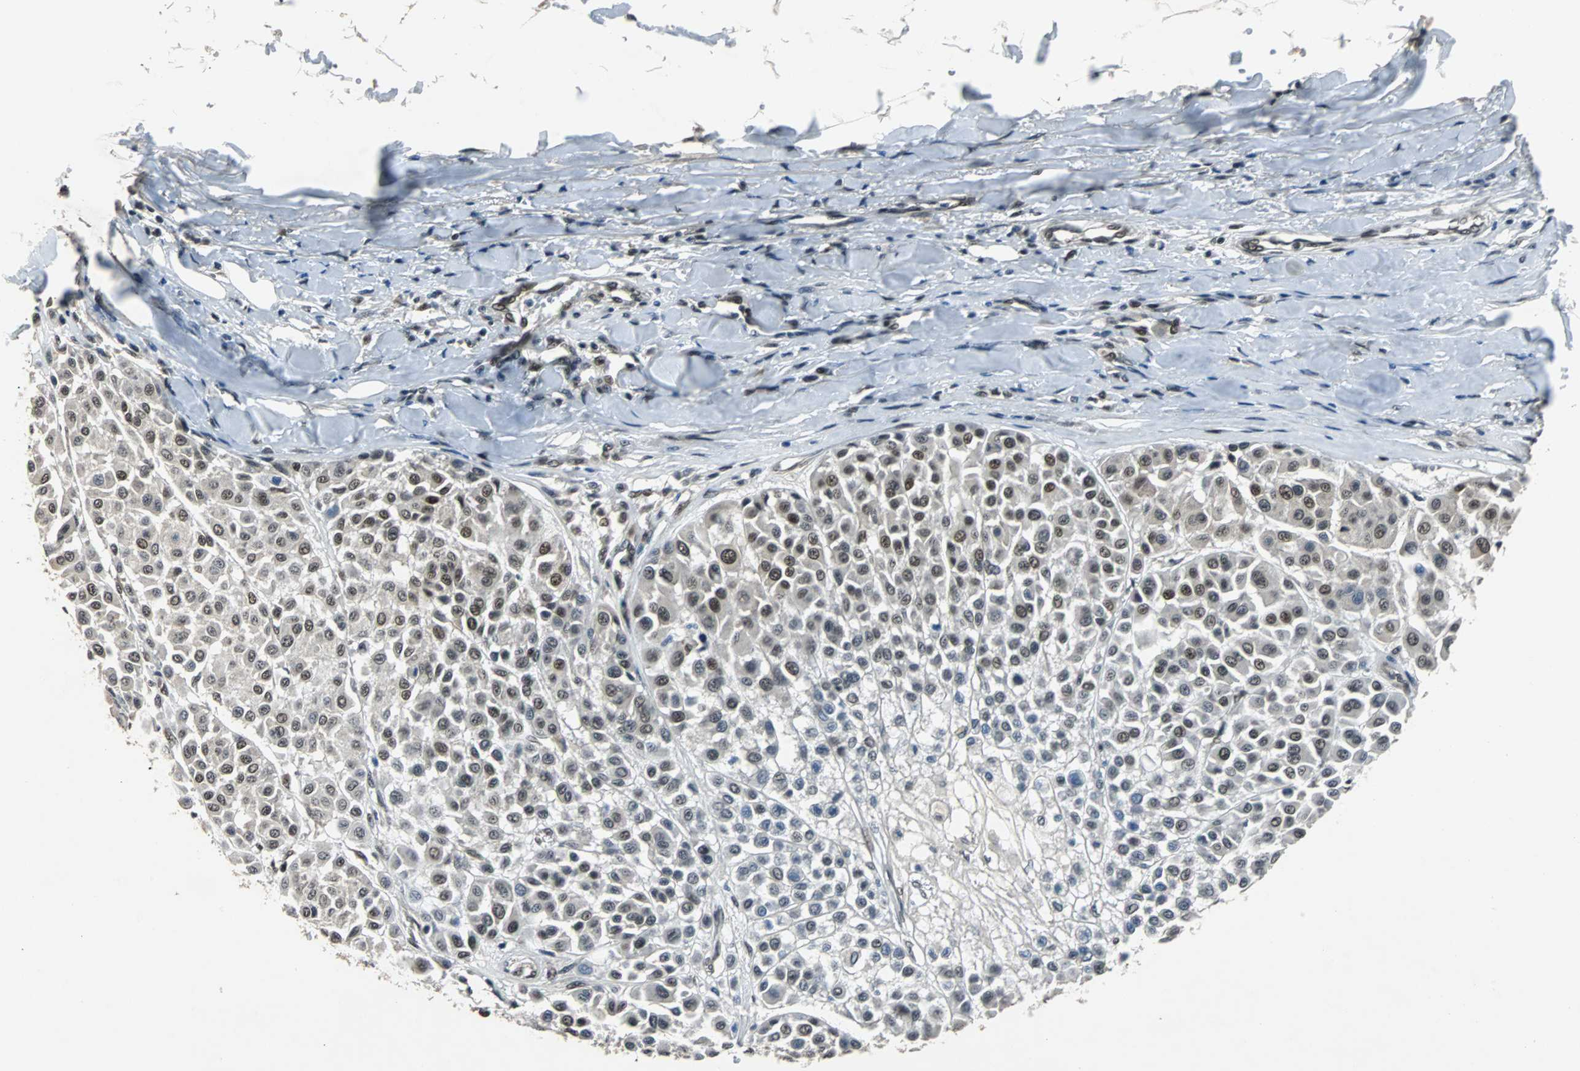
{"staining": {"intensity": "weak", "quantity": "25%-75%", "location": "nuclear"}, "tissue": "melanoma", "cell_type": "Tumor cells", "image_type": "cancer", "snomed": [{"axis": "morphology", "description": "Malignant melanoma, Metastatic site"}, {"axis": "topography", "description": "Soft tissue"}], "caption": "Immunohistochemical staining of human melanoma exhibits weak nuclear protein positivity in approximately 25%-75% of tumor cells.", "gene": "USP28", "patient": {"sex": "male", "age": 41}}